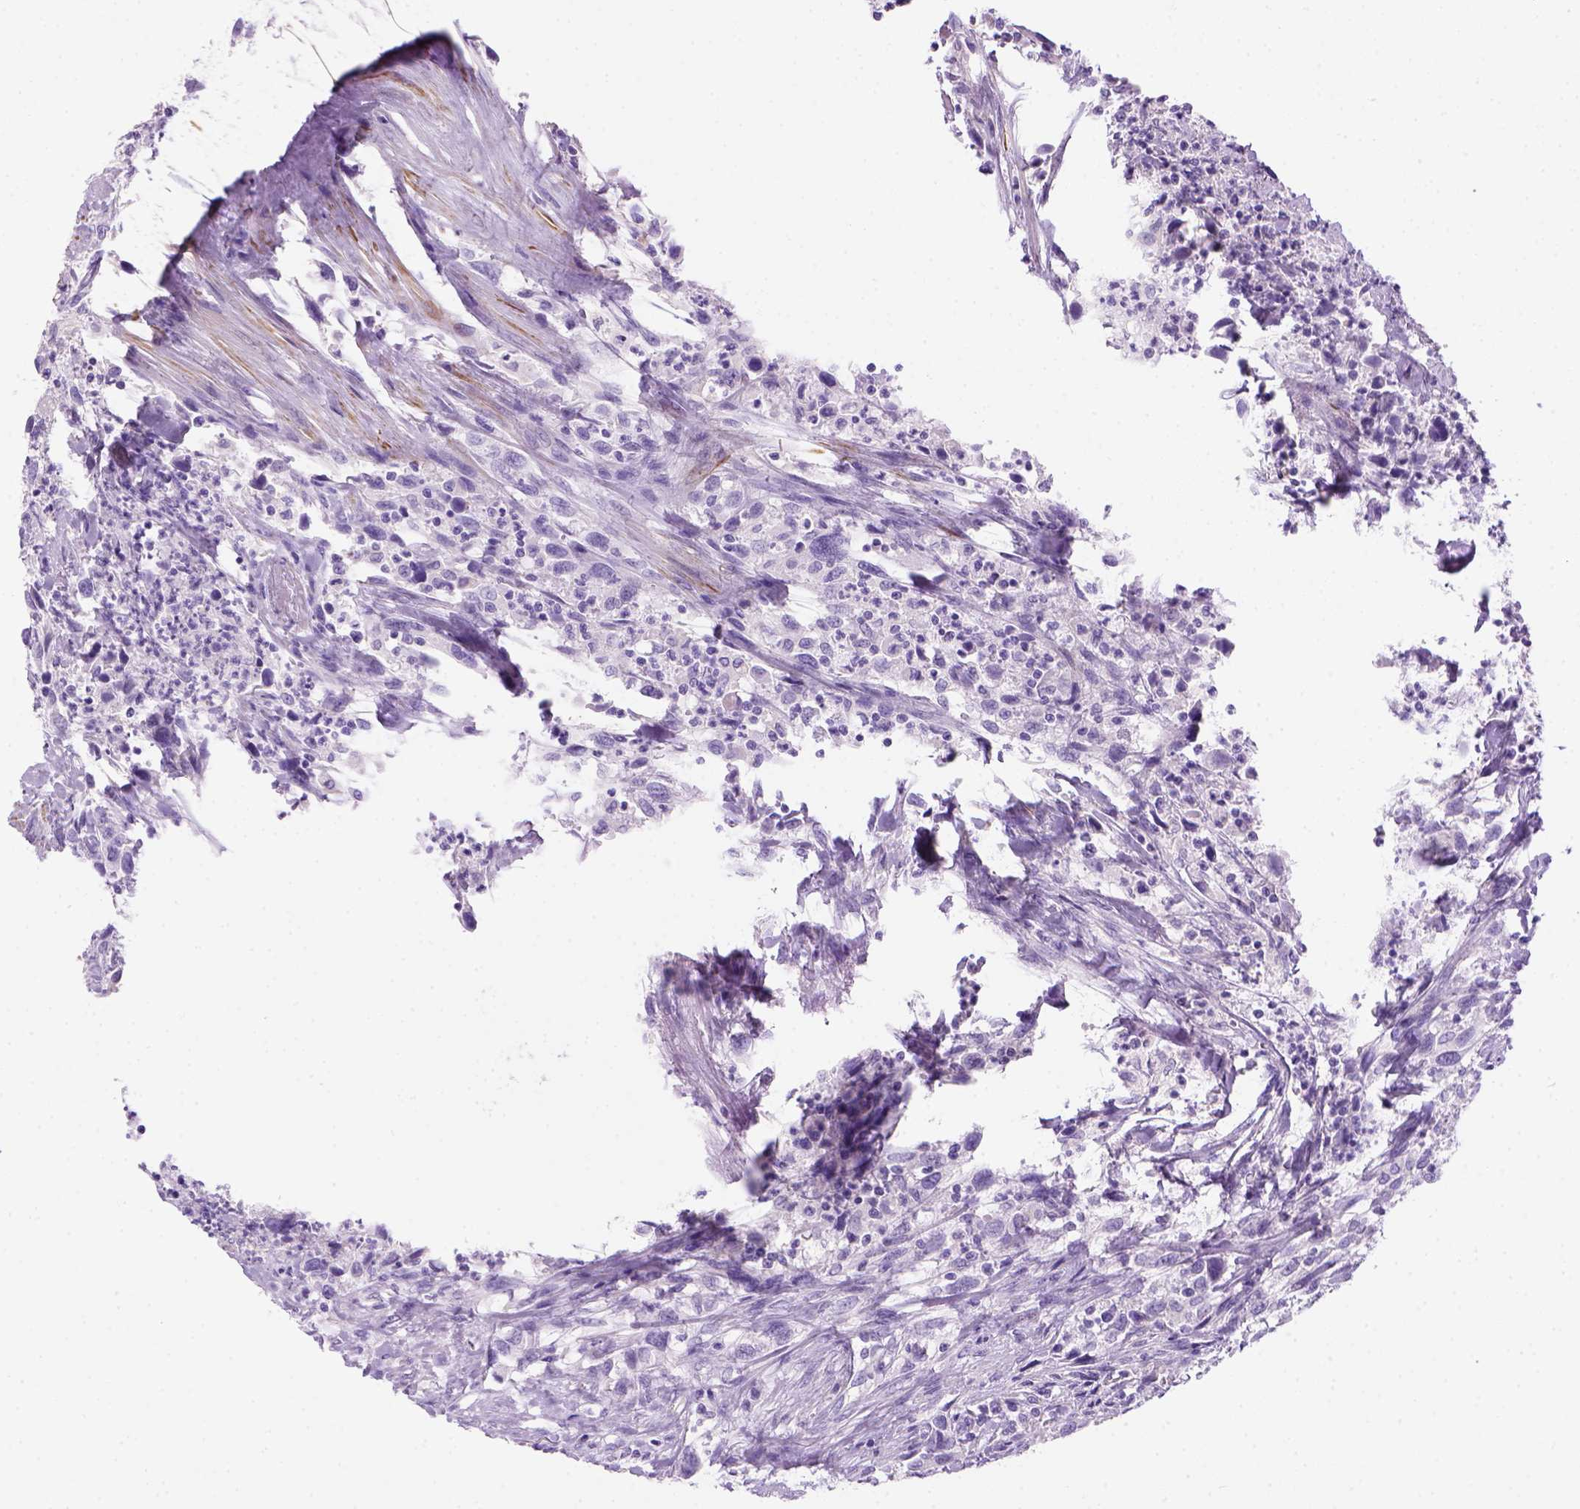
{"staining": {"intensity": "negative", "quantity": "none", "location": "none"}, "tissue": "urothelial cancer", "cell_type": "Tumor cells", "image_type": "cancer", "snomed": [{"axis": "morphology", "description": "Urothelial carcinoma, NOS"}, {"axis": "morphology", "description": "Urothelial carcinoma, High grade"}, {"axis": "topography", "description": "Urinary bladder"}], "caption": "This is a image of immunohistochemistry staining of urothelial carcinoma (high-grade), which shows no staining in tumor cells.", "gene": "ARHGEF33", "patient": {"sex": "female", "age": 64}}